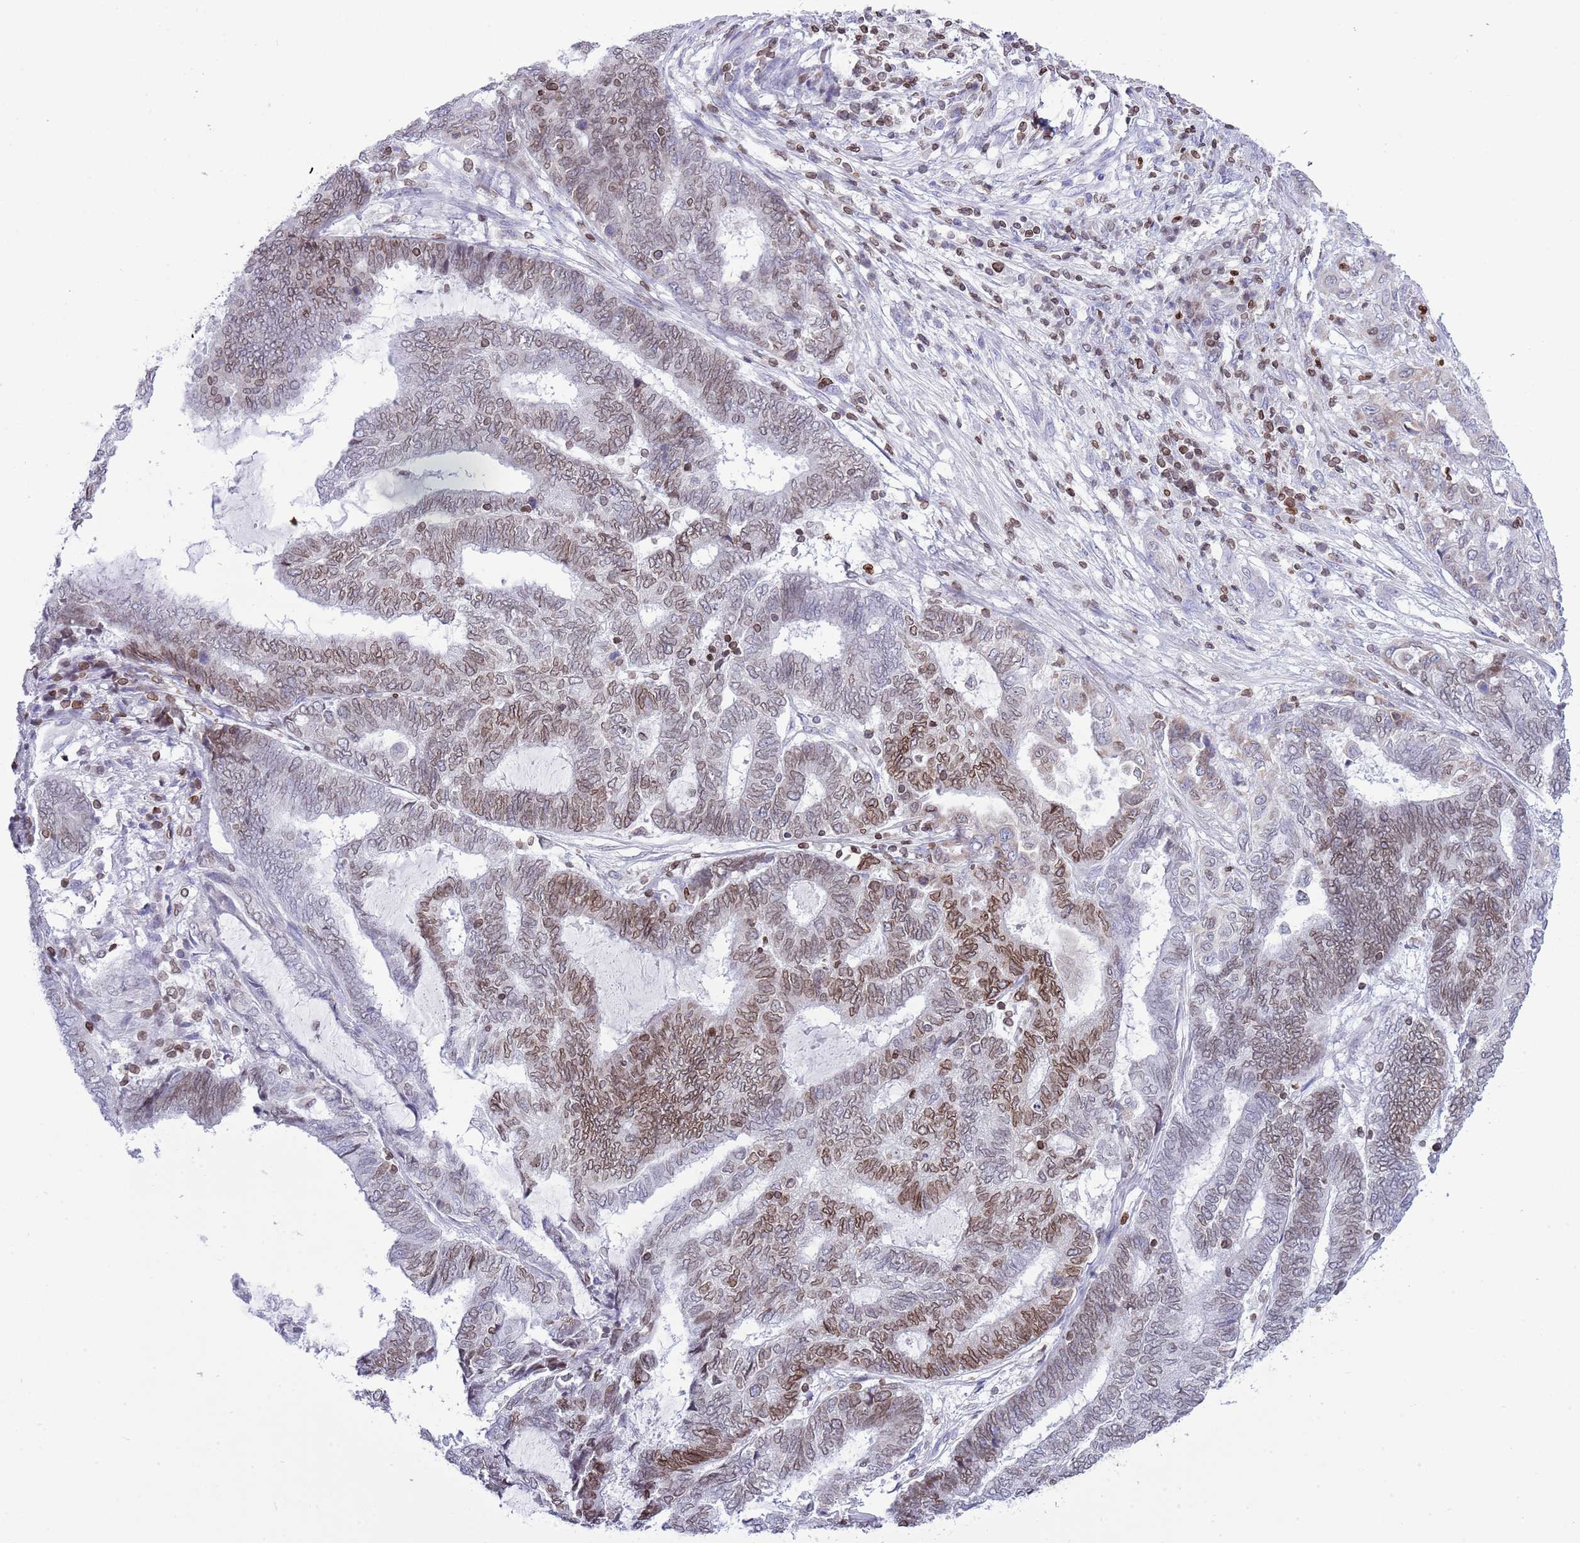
{"staining": {"intensity": "moderate", "quantity": ">75%", "location": "cytoplasmic/membranous,nuclear"}, "tissue": "endometrial cancer", "cell_type": "Tumor cells", "image_type": "cancer", "snomed": [{"axis": "morphology", "description": "Adenocarcinoma, NOS"}, {"axis": "topography", "description": "Uterus"}, {"axis": "topography", "description": "Endometrium"}], "caption": "Protein expression analysis of human endometrial adenocarcinoma reveals moderate cytoplasmic/membranous and nuclear positivity in about >75% of tumor cells. (DAB IHC, brown staining for protein, blue staining for nuclei).", "gene": "LBR", "patient": {"sex": "female", "age": 70}}